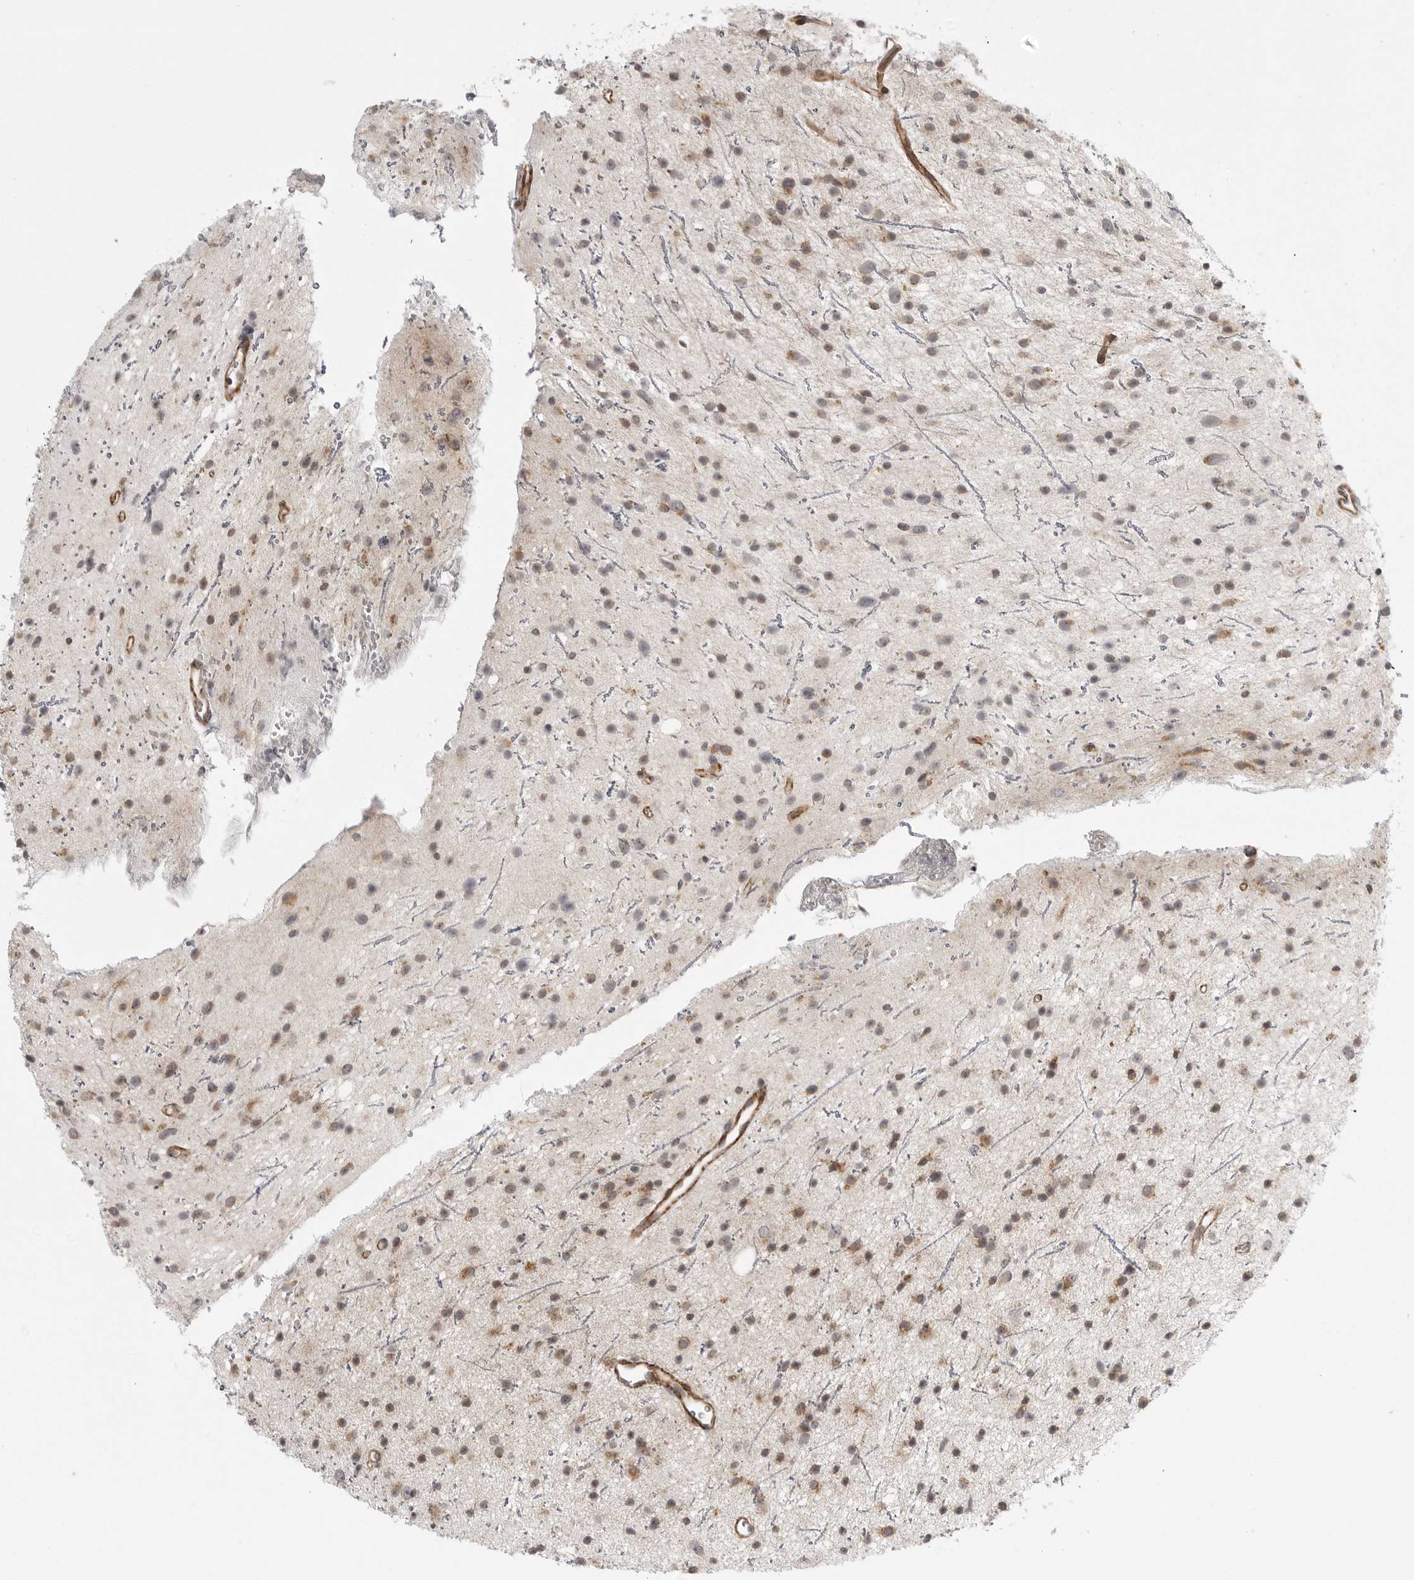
{"staining": {"intensity": "moderate", "quantity": ">75%", "location": "cytoplasmic/membranous"}, "tissue": "glioma", "cell_type": "Tumor cells", "image_type": "cancer", "snomed": [{"axis": "morphology", "description": "Glioma, malignant, Low grade"}, {"axis": "topography", "description": "Cerebral cortex"}], "caption": "Immunohistochemistry image of glioma stained for a protein (brown), which shows medium levels of moderate cytoplasmic/membranous positivity in about >75% of tumor cells.", "gene": "TUT4", "patient": {"sex": "female", "age": 39}}